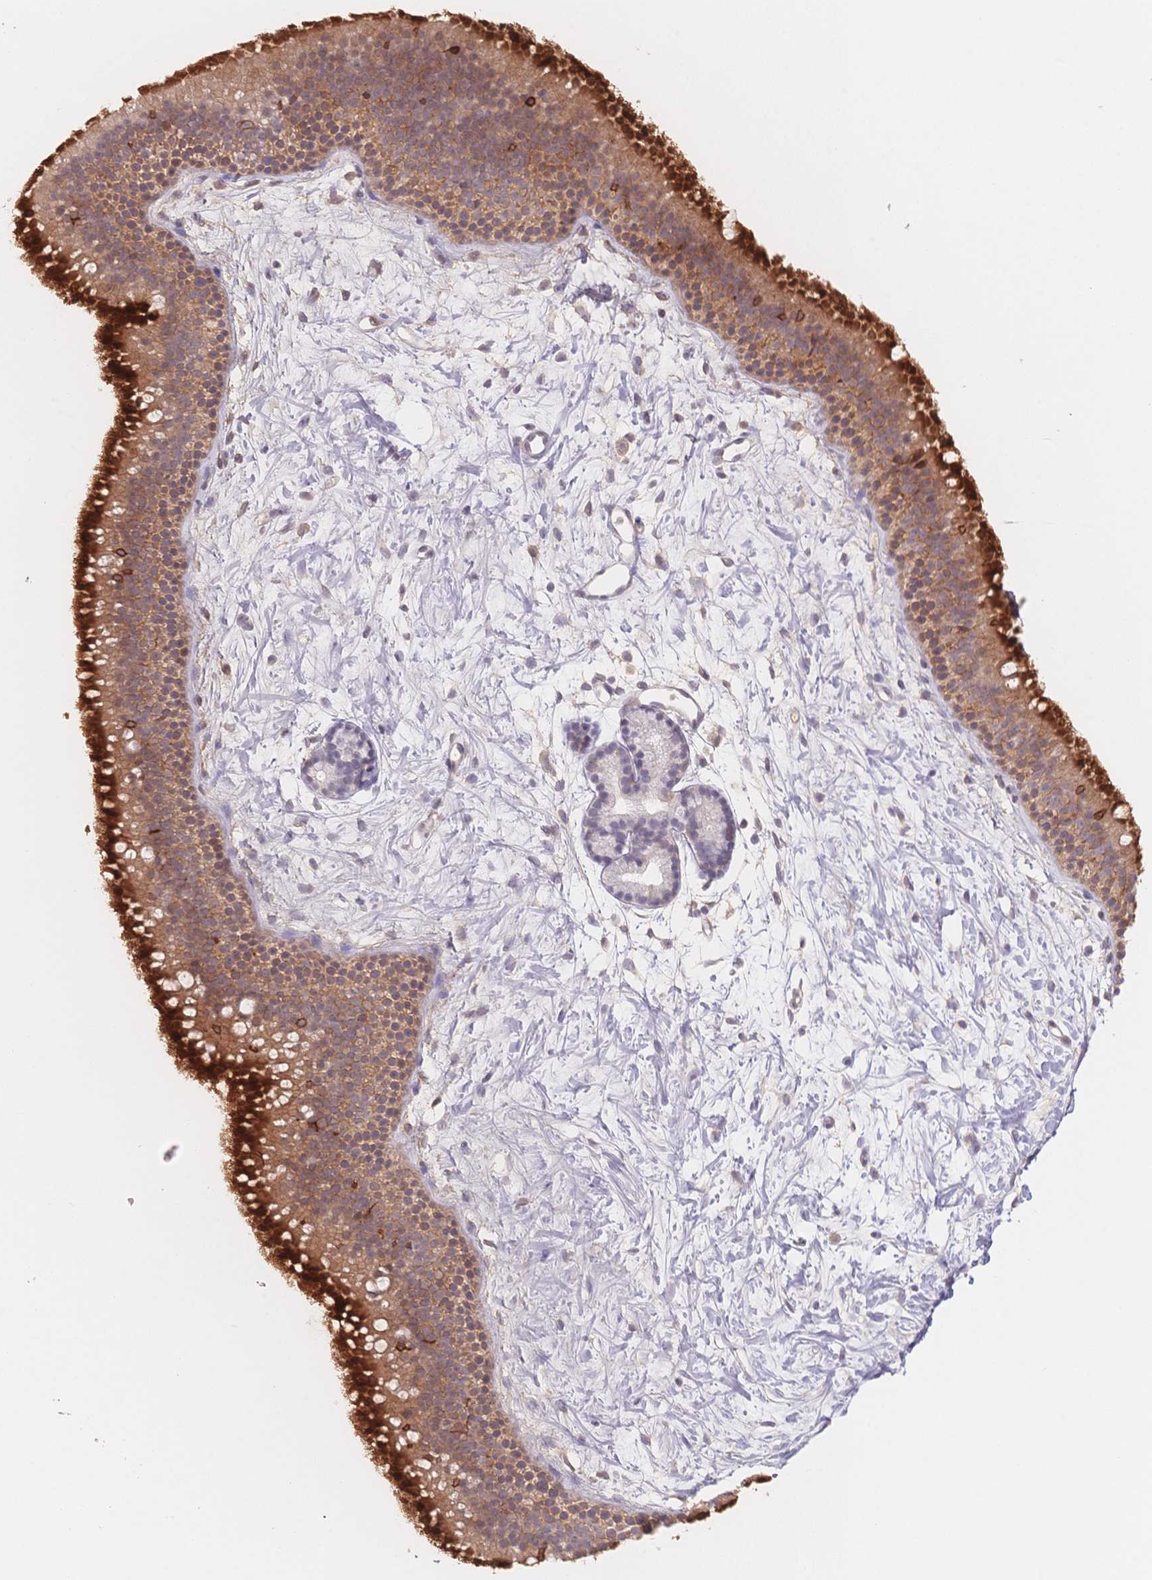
{"staining": {"intensity": "strong", "quantity": "25%-75%", "location": "cytoplasmic/membranous"}, "tissue": "nasopharynx", "cell_type": "Respiratory epithelial cells", "image_type": "normal", "snomed": [{"axis": "morphology", "description": "Normal tissue, NOS"}, {"axis": "topography", "description": "Nasopharynx"}], "caption": "A high-resolution histopathology image shows immunohistochemistry staining of unremarkable nasopharynx, which demonstrates strong cytoplasmic/membranous staining in about 25%-75% of respiratory epithelial cells.", "gene": "C12orf75", "patient": {"sex": "male", "age": 58}}